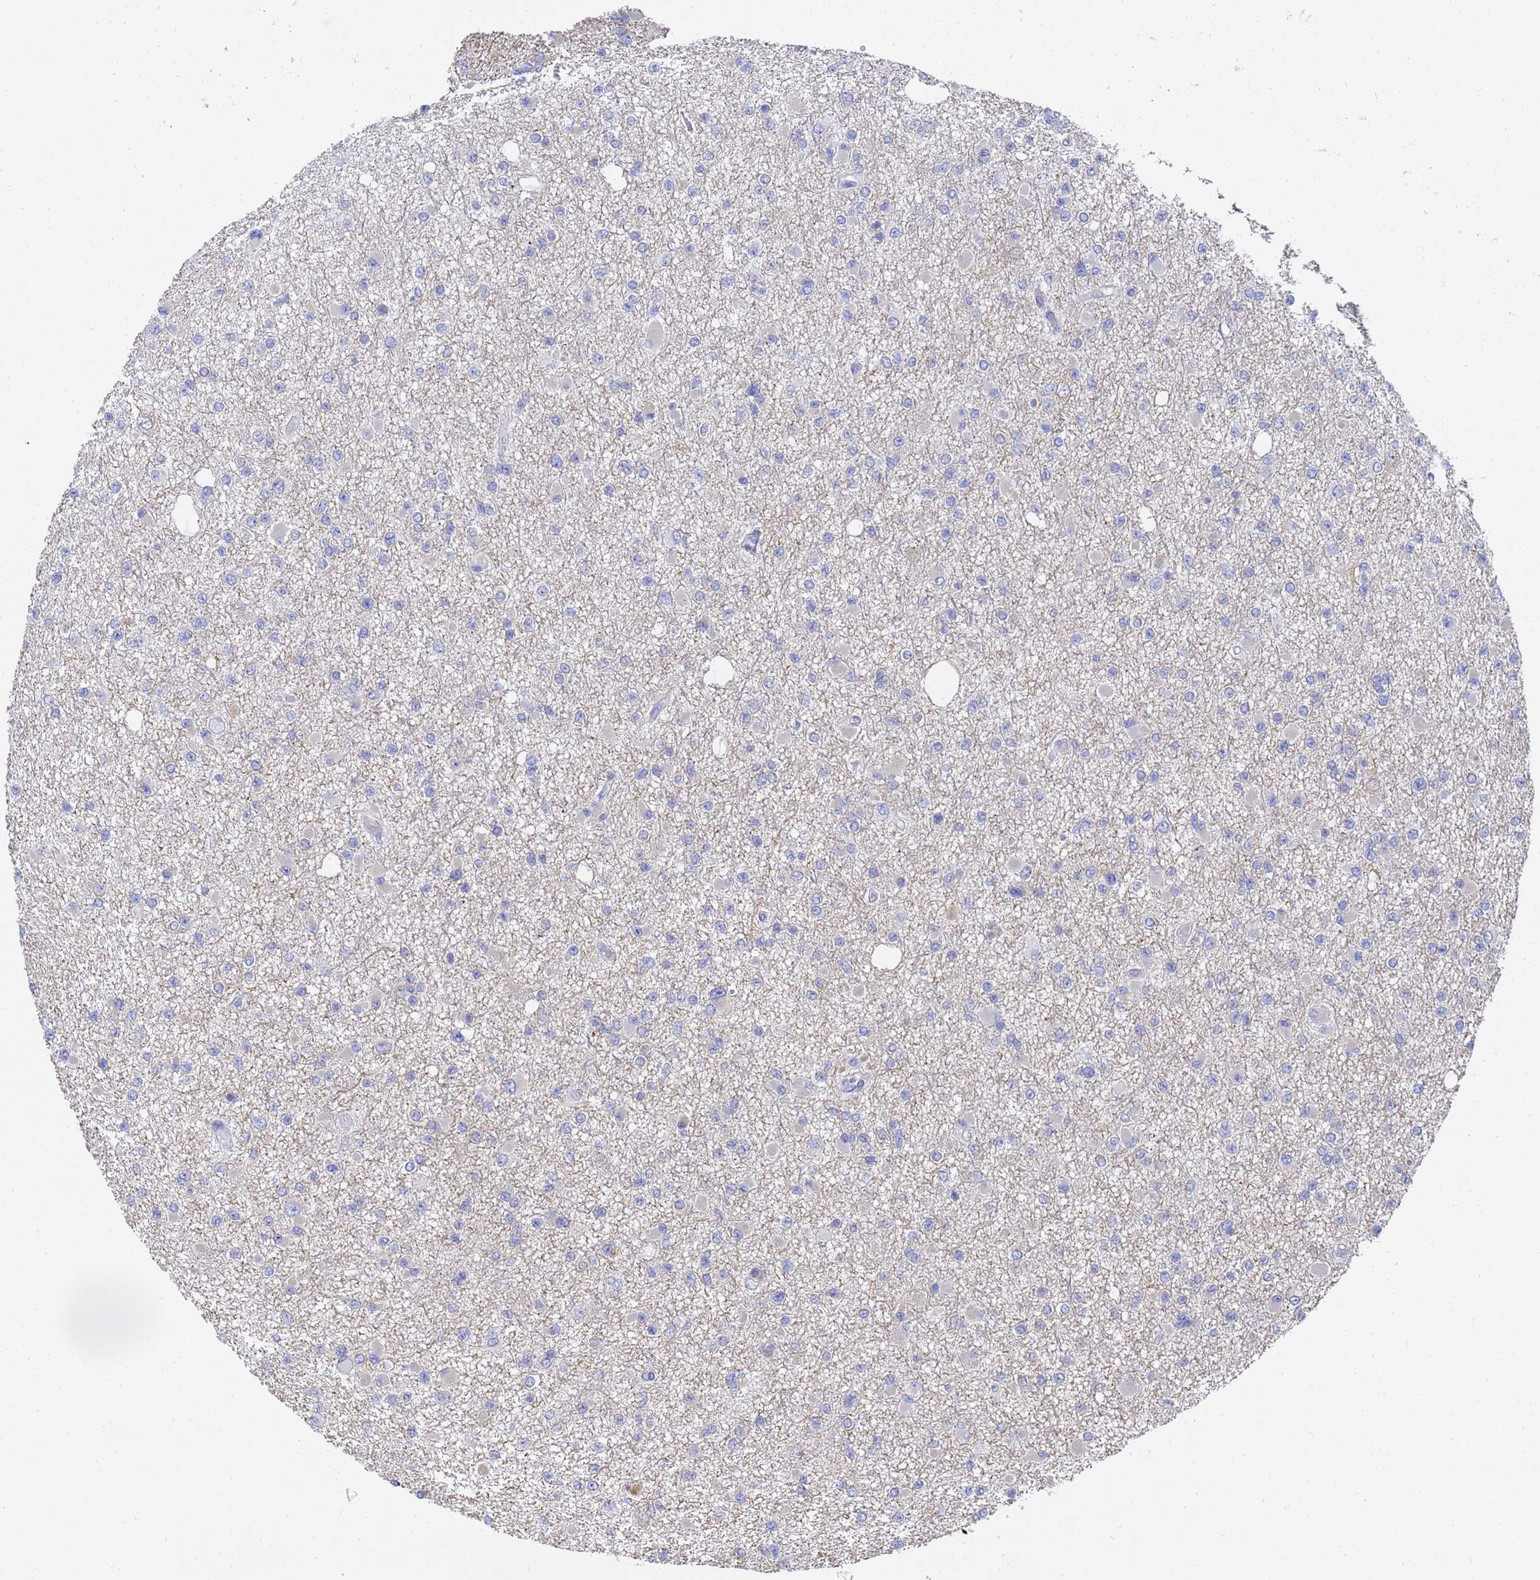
{"staining": {"intensity": "negative", "quantity": "none", "location": "none"}, "tissue": "glioma", "cell_type": "Tumor cells", "image_type": "cancer", "snomed": [{"axis": "morphology", "description": "Glioma, malignant, Low grade"}, {"axis": "topography", "description": "Brain"}], "caption": "DAB (3,3'-diaminobenzidine) immunohistochemical staining of human glioma reveals no significant expression in tumor cells. (Stains: DAB immunohistochemistry with hematoxylin counter stain, Microscopy: brightfield microscopy at high magnification).", "gene": "TUBB1", "patient": {"sex": "female", "age": 22}}